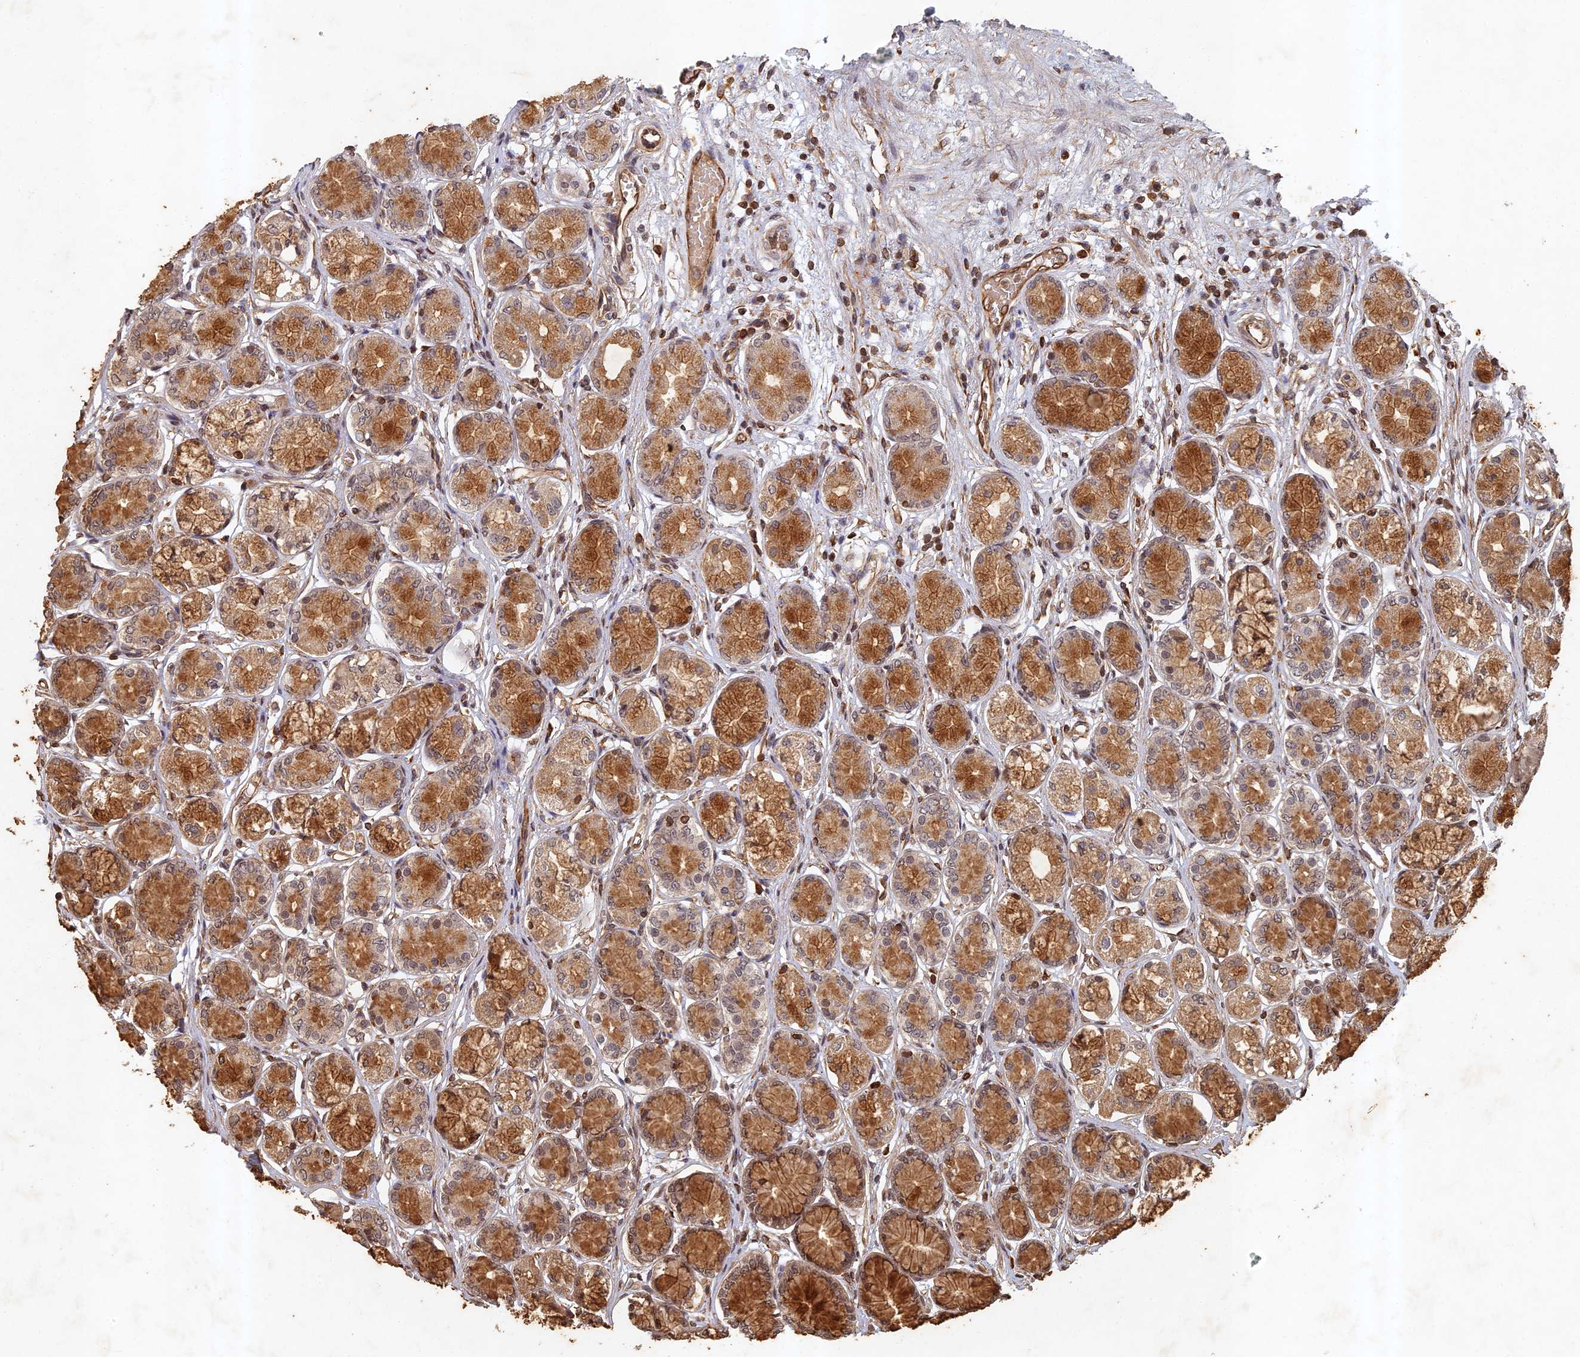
{"staining": {"intensity": "strong", "quantity": "25%-75%", "location": "cytoplasmic/membranous"}, "tissue": "stomach", "cell_type": "Glandular cells", "image_type": "normal", "snomed": [{"axis": "morphology", "description": "Normal tissue, NOS"}, {"axis": "morphology", "description": "Adenocarcinoma, NOS"}, {"axis": "morphology", "description": "Adenocarcinoma, High grade"}, {"axis": "topography", "description": "Stomach, upper"}, {"axis": "topography", "description": "Stomach"}], "caption": "Immunohistochemical staining of normal human stomach shows strong cytoplasmic/membranous protein positivity in about 25%-75% of glandular cells.", "gene": "ABCB10", "patient": {"sex": "female", "age": 65}}